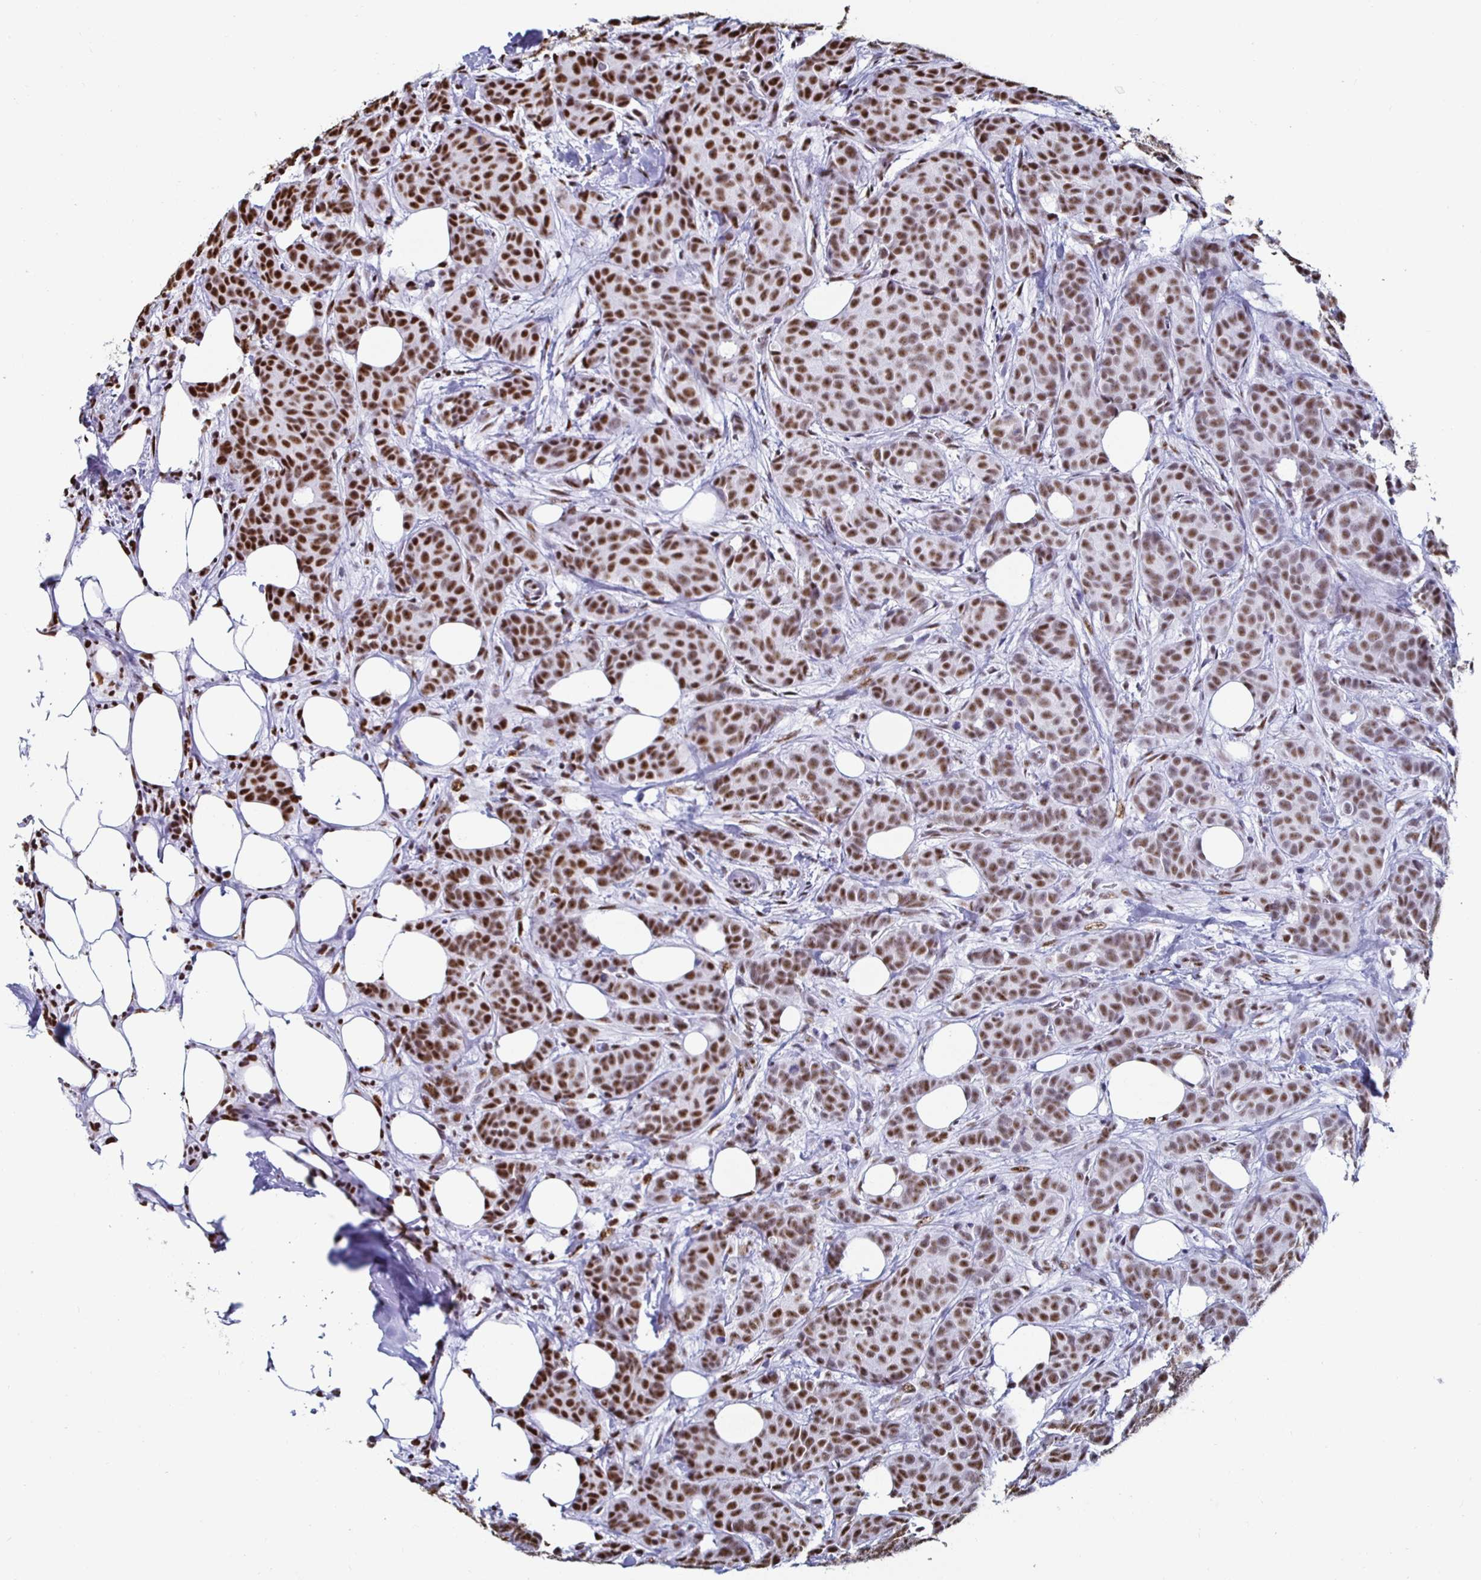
{"staining": {"intensity": "strong", "quantity": ">75%", "location": "nuclear"}, "tissue": "breast cancer", "cell_type": "Tumor cells", "image_type": "cancer", "snomed": [{"axis": "morphology", "description": "Duct carcinoma"}, {"axis": "topography", "description": "Breast"}], "caption": "DAB (3,3'-diaminobenzidine) immunohistochemical staining of human breast cancer (invasive ductal carcinoma) shows strong nuclear protein expression in about >75% of tumor cells.", "gene": "DDX39B", "patient": {"sex": "female", "age": 70}}